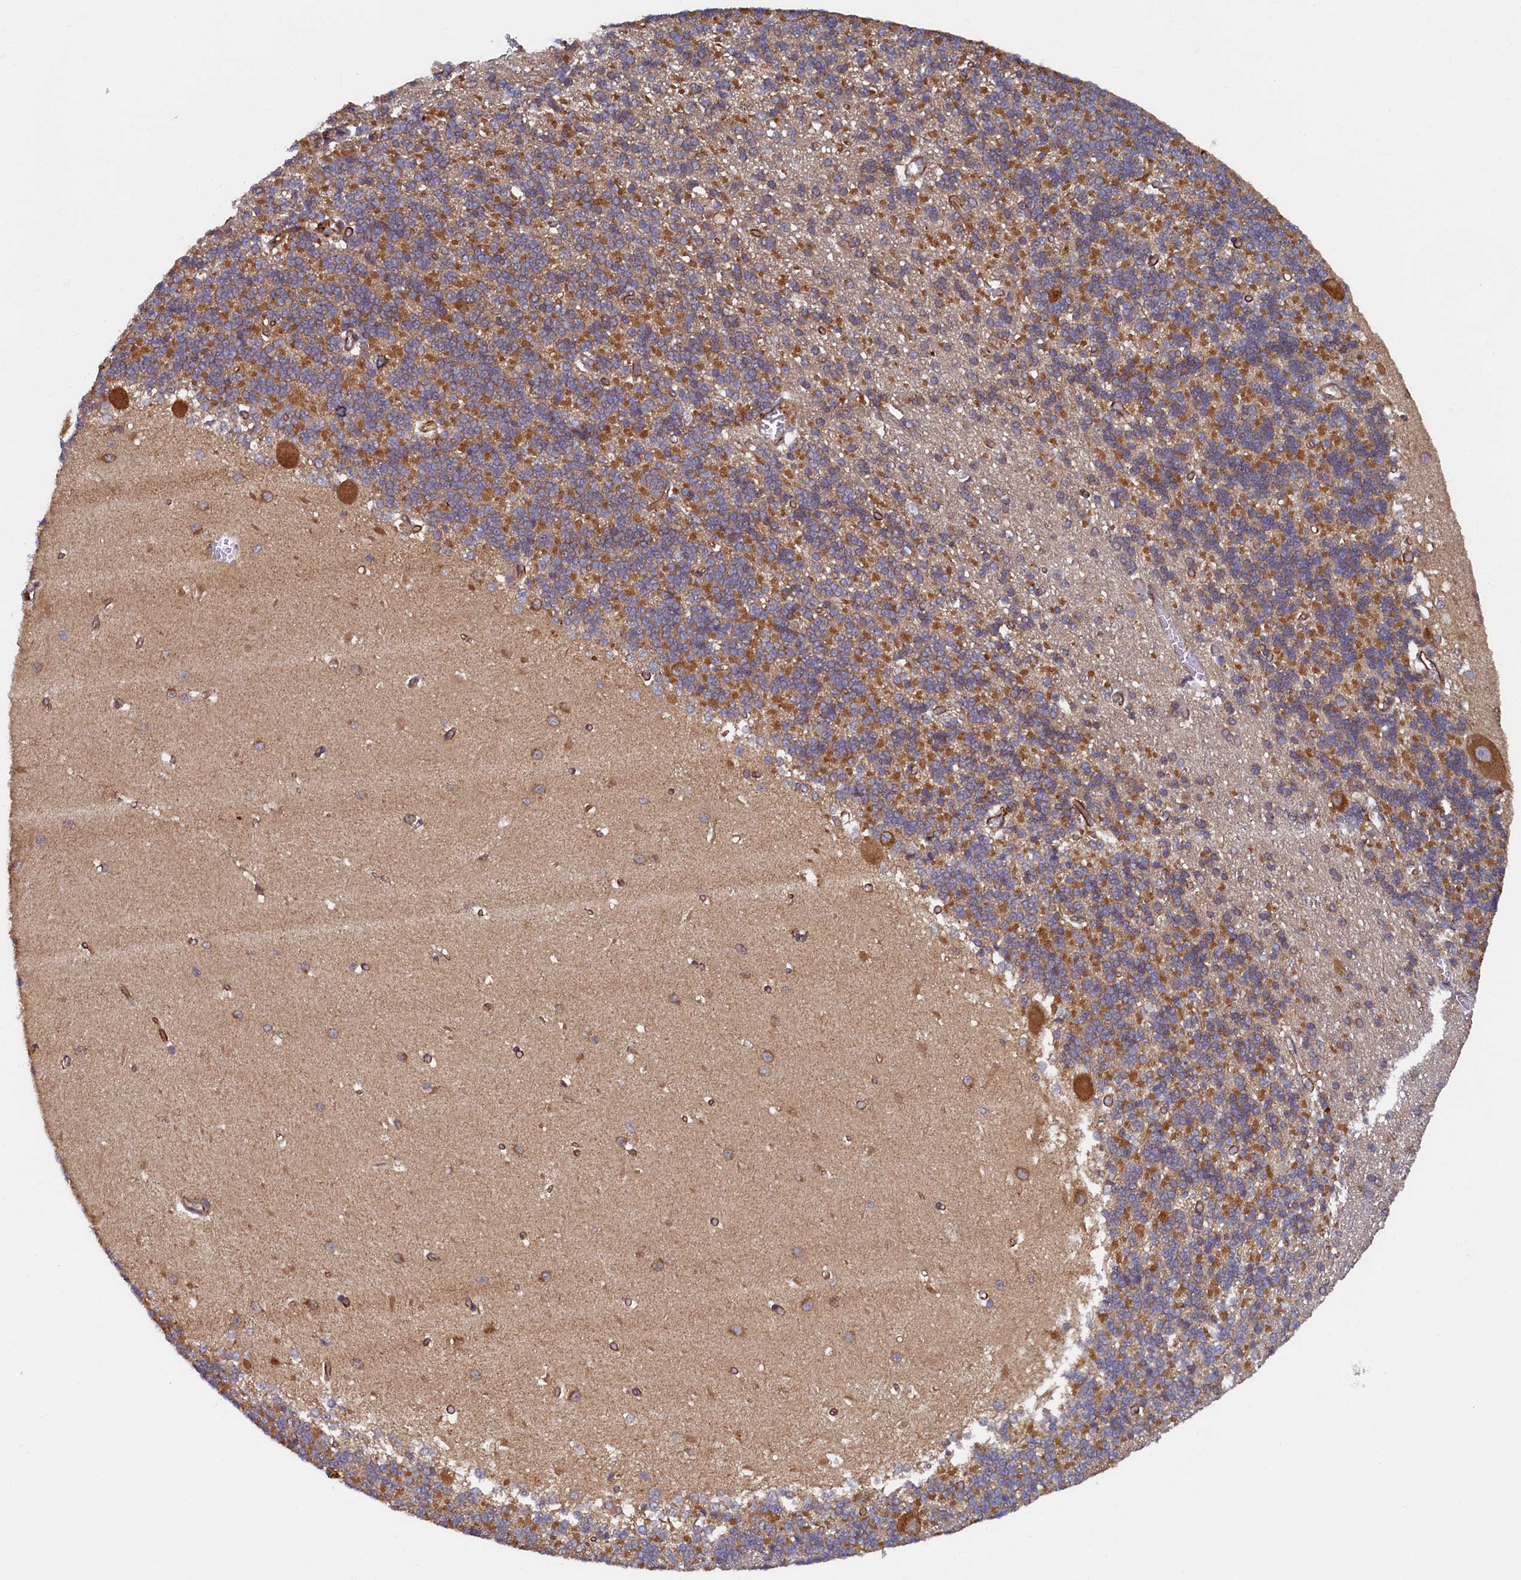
{"staining": {"intensity": "strong", "quantity": ">75%", "location": "cytoplasmic/membranous"}, "tissue": "cerebellum", "cell_type": "Cells in granular layer", "image_type": "normal", "snomed": [{"axis": "morphology", "description": "Normal tissue, NOS"}, {"axis": "topography", "description": "Cerebellum"}], "caption": "A micrograph of cerebellum stained for a protein reveals strong cytoplasmic/membranous brown staining in cells in granular layer. Nuclei are stained in blue.", "gene": "STX12", "patient": {"sex": "male", "age": 37}}